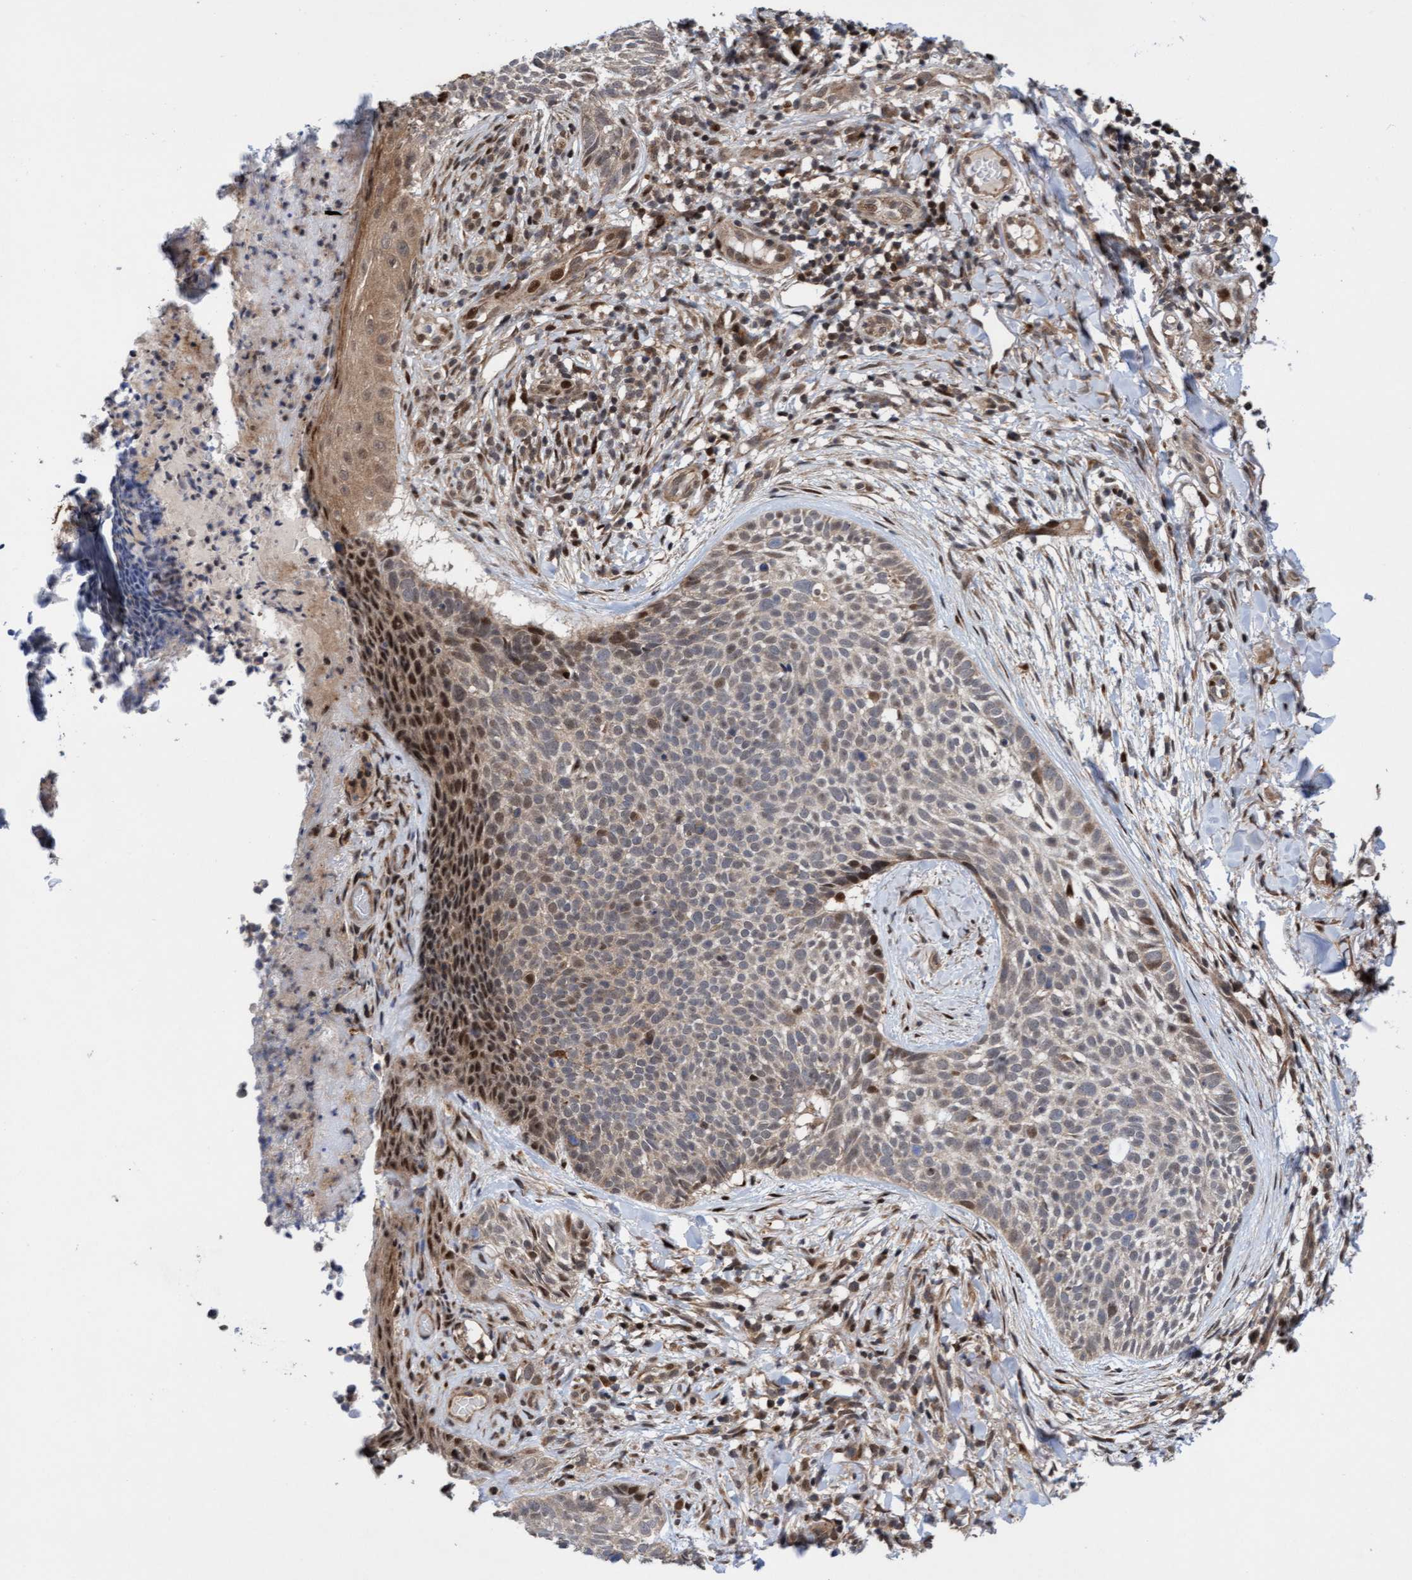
{"staining": {"intensity": "moderate", "quantity": "25%-75%", "location": "cytoplasmic/membranous,nuclear"}, "tissue": "skin cancer", "cell_type": "Tumor cells", "image_type": "cancer", "snomed": [{"axis": "morphology", "description": "Normal tissue, NOS"}, {"axis": "morphology", "description": "Basal cell carcinoma"}, {"axis": "topography", "description": "Skin"}], "caption": "Immunohistochemical staining of basal cell carcinoma (skin) reveals moderate cytoplasmic/membranous and nuclear protein positivity in about 25%-75% of tumor cells.", "gene": "ITFG1", "patient": {"sex": "male", "age": 67}}